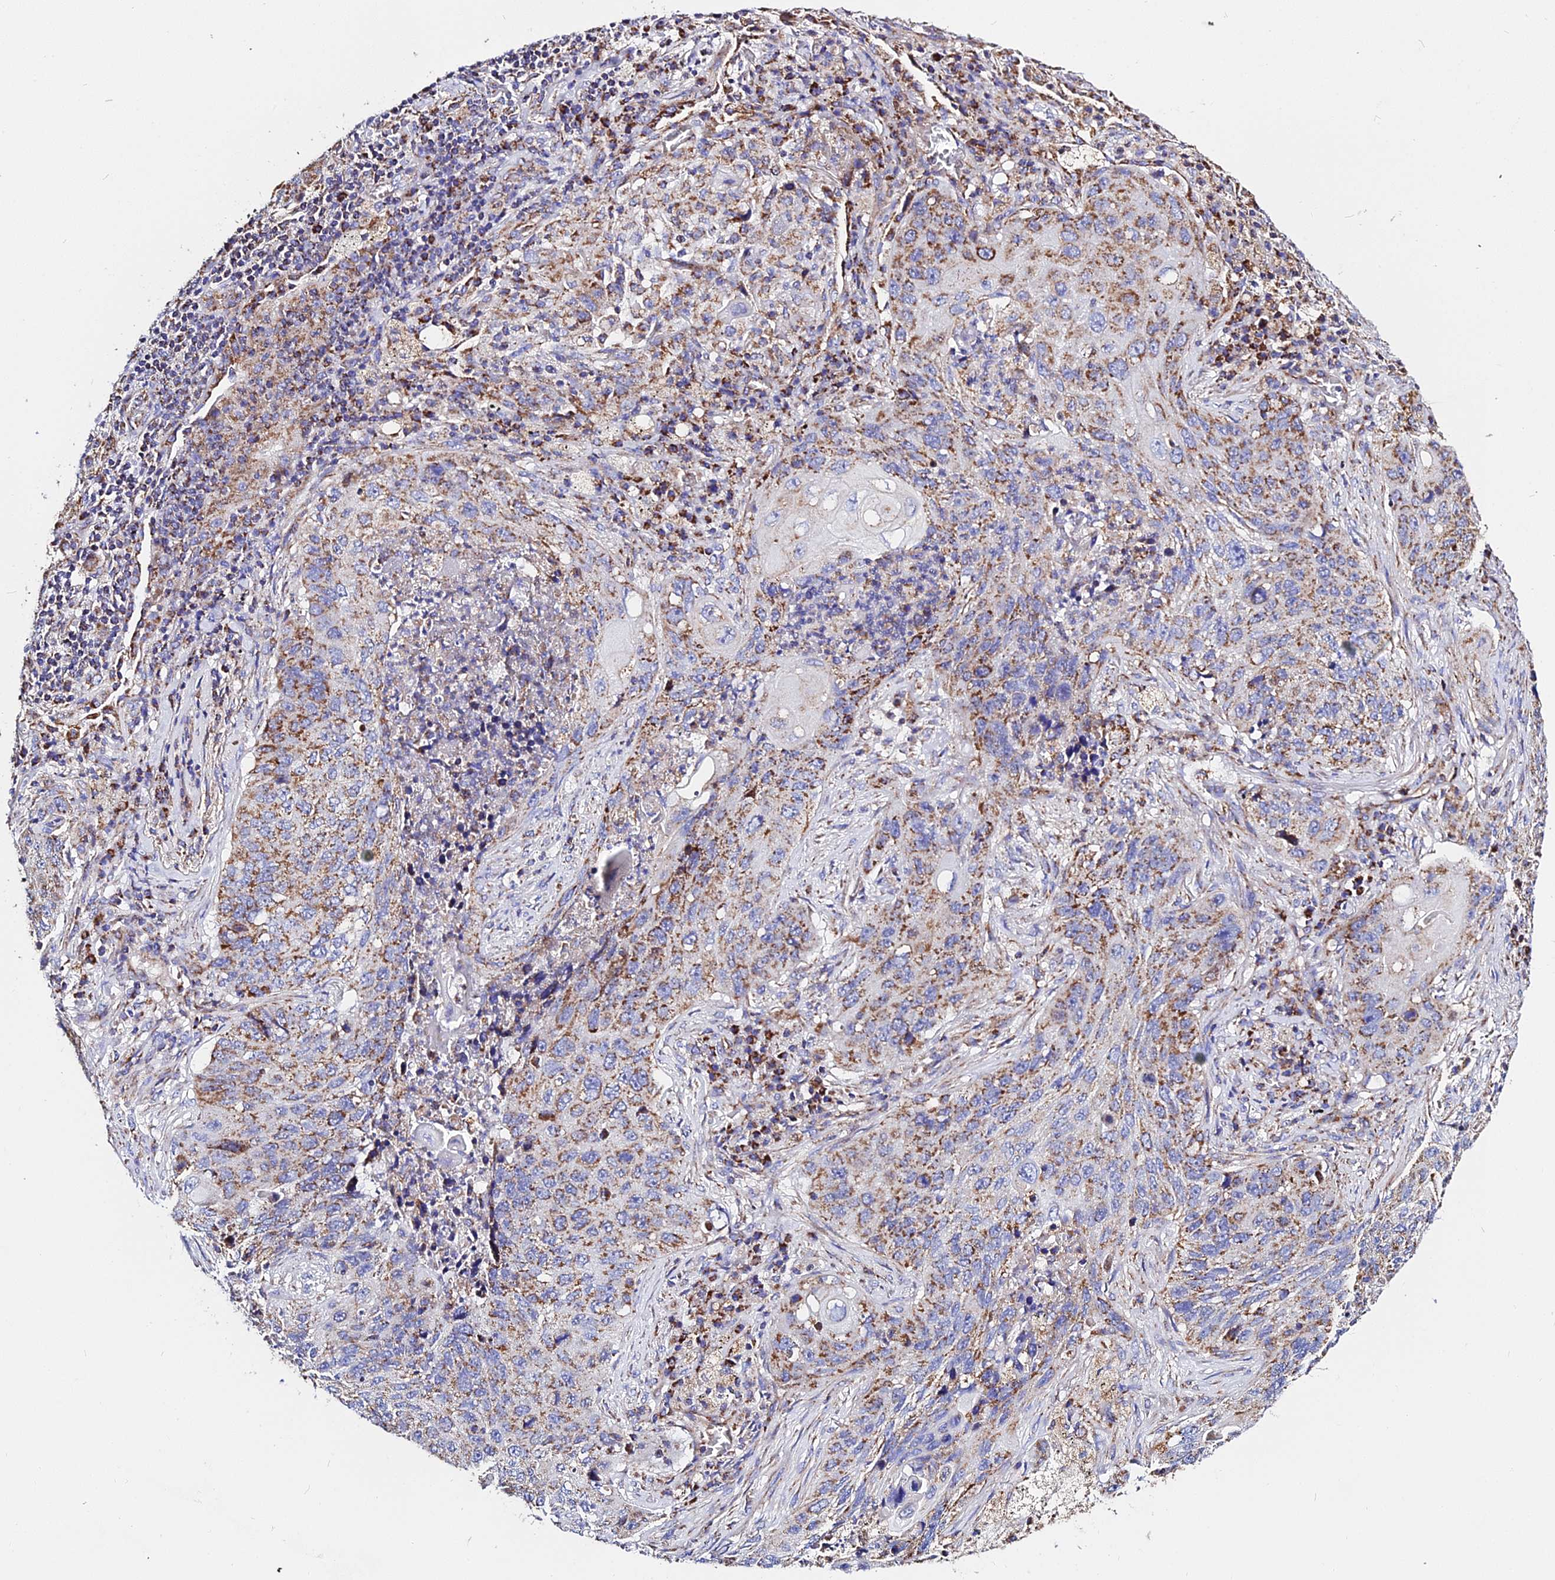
{"staining": {"intensity": "moderate", "quantity": ">75%", "location": "cytoplasmic/membranous"}, "tissue": "lung cancer", "cell_type": "Tumor cells", "image_type": "cancer", "snomed": [{"axis": "morphology", "description": "Squamous cell carcinoma, NOS"}, {"axis": "topography", "description": "Lung"}], "caption": "Squamous cell carcinoma (lung) stained for a protein exhibits moderate cytoplasmic/membranous positivity in tumor cells. The protein of interest is stained brown, and the nuclei are stained in blue (DAB (3,3'-diaminobenzidine) IHC with brightfield microscopy, high magnification).", "gene": "ZNF573", "patient": {"sex": "female", "age": 63}}